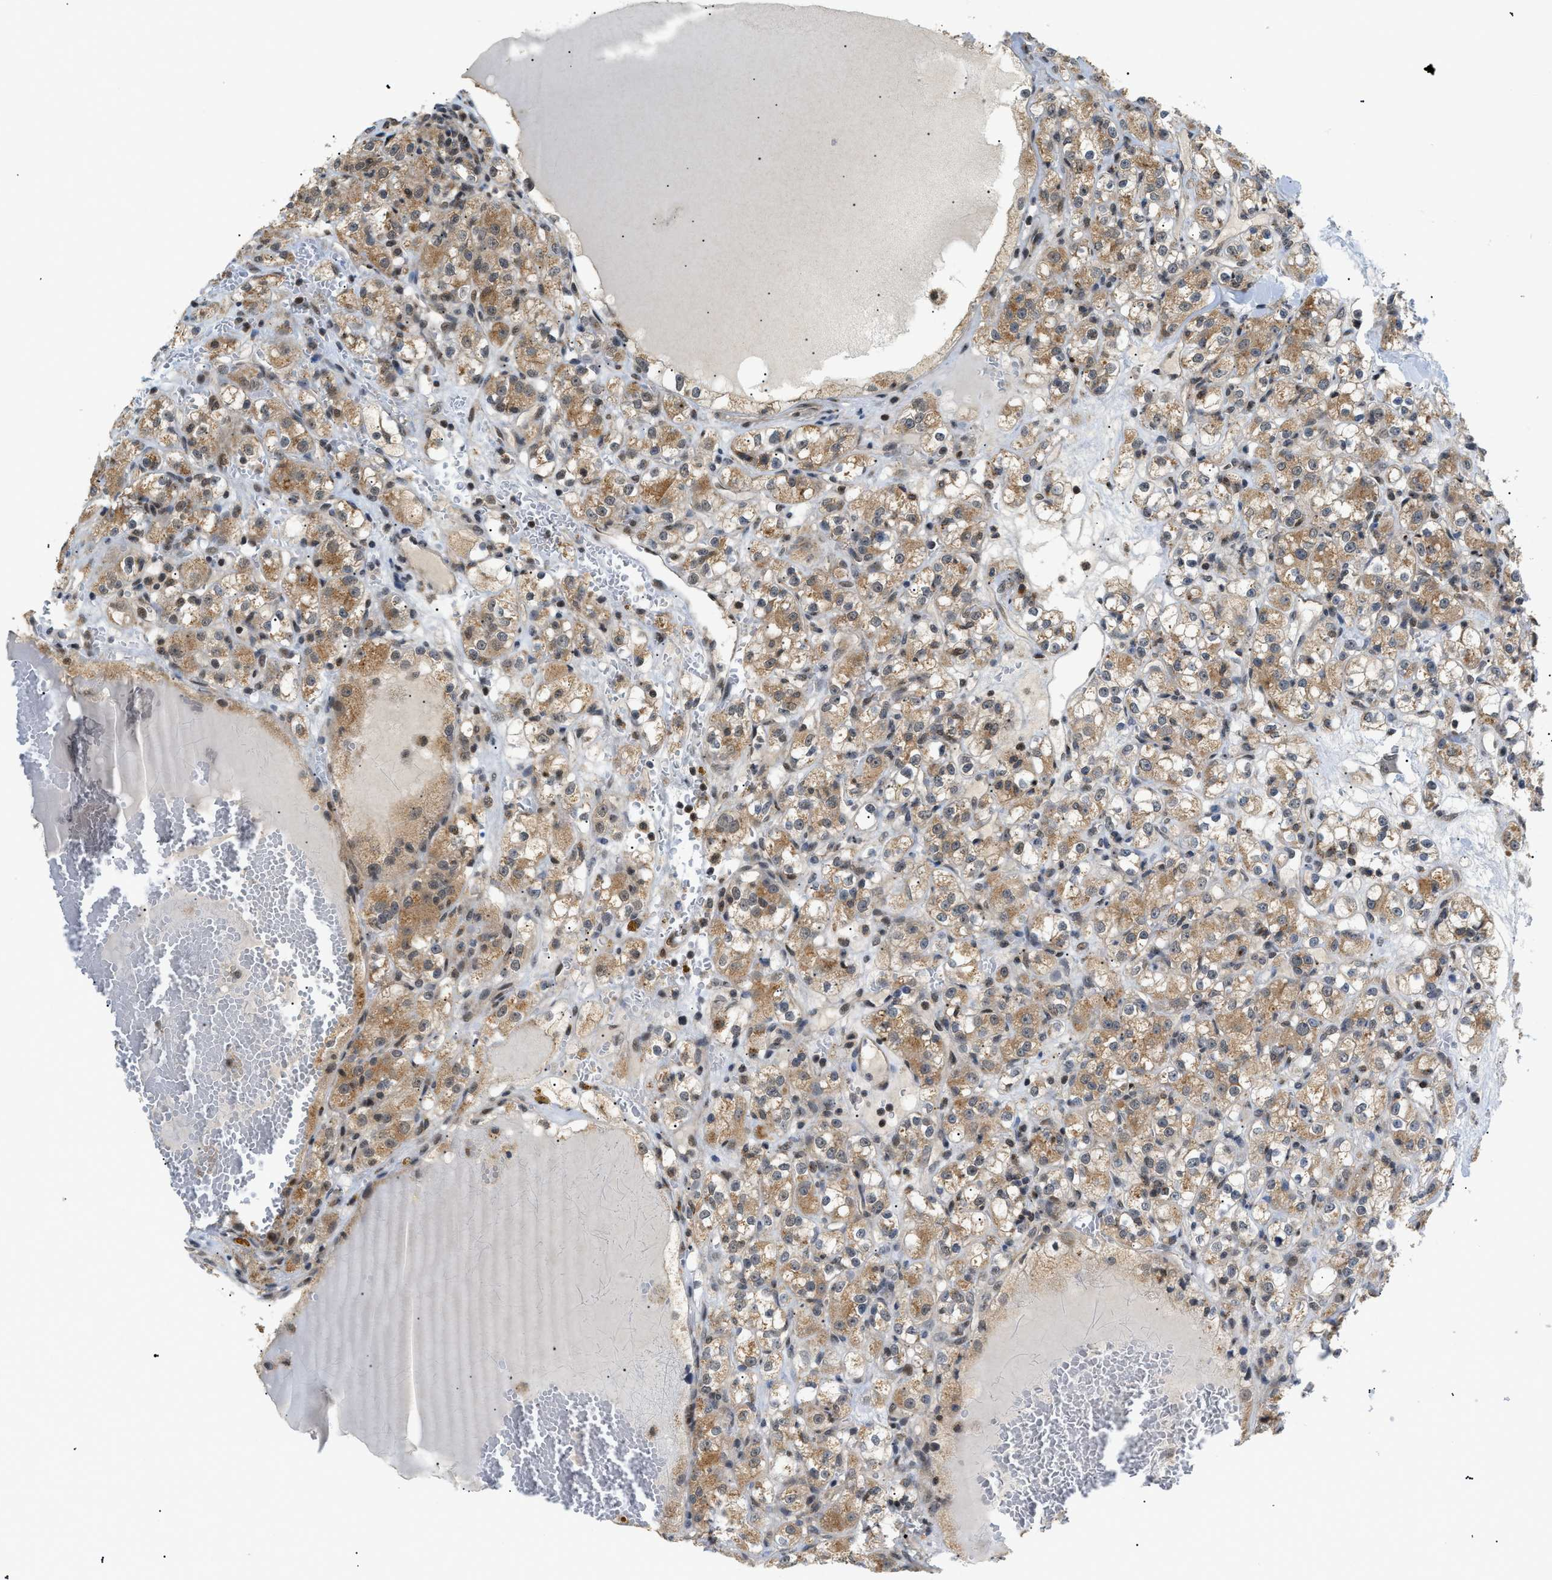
{"staining": {"intensity": "moderate", "quantity": ">75%", "location": "cytoplasmic/membranous"}, "tissue": "renal cancer", "cell_type": "Tumor cells", "image_type": "cancer", "snomed": [{"axis": "morphology", "description": "Normal tissue, NOS"}, {"axis": "morphology", "description": "Adenocarcinoma, NOS"}, {"axis": "topography", "description": "Kidney"}], "caption": "The photomicrograph demonstrates immunohistochemical staining of adenocarcinoma (renal). There is moderate cytoplasmic/membranous expression is appreciated in approximately >75% of tumor cells. (Stains: DAB (3,3'-diaminobenzidine) in brown, nuclei in blue, Microscopy: brightfield microscopy at high magnification).", "gene": "ZBTB11", "patient": {"sex": "male", "age": 61}}